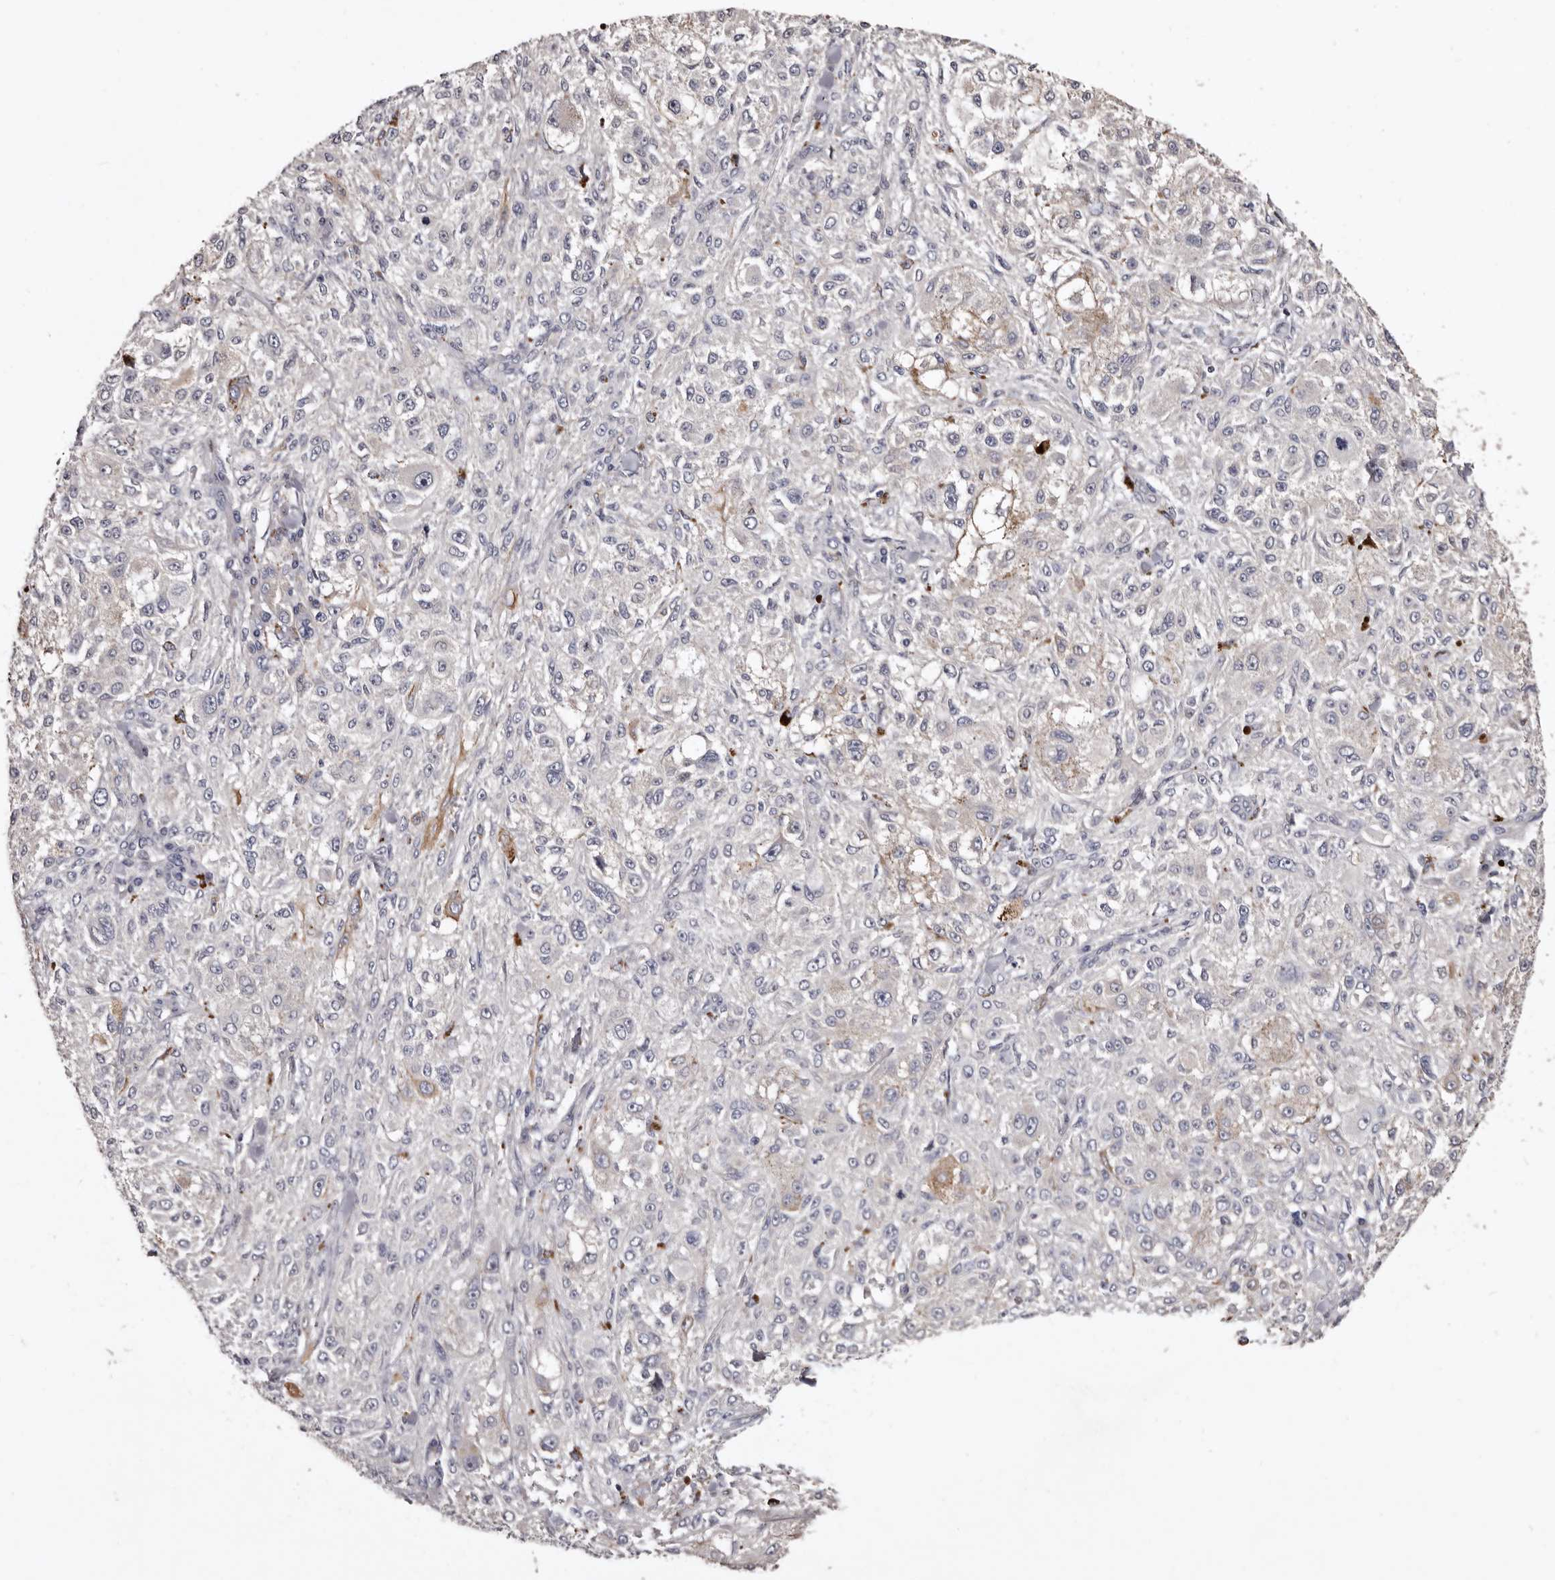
{"staining": {"intensity": "negative", "quantity": "none", "location": "none"}, "tissue": "melanoma", "cell_type": "Tumor cells", "image_type": "cancer", "snomed": [{"axis": "morphology", "description": "Necrosis, NOS"}, {"axis": "morphology", "description": "Malignant melanoma, NOS"}, {"axis": "topography", "description": "Skin"}], "caption": "An IHC image of malignant melanoma is shown. There is no staining in tumor cells of malignant melanoma.", "gene": "SLC10A4", "patient": {"sex": "female", "age": 87}}